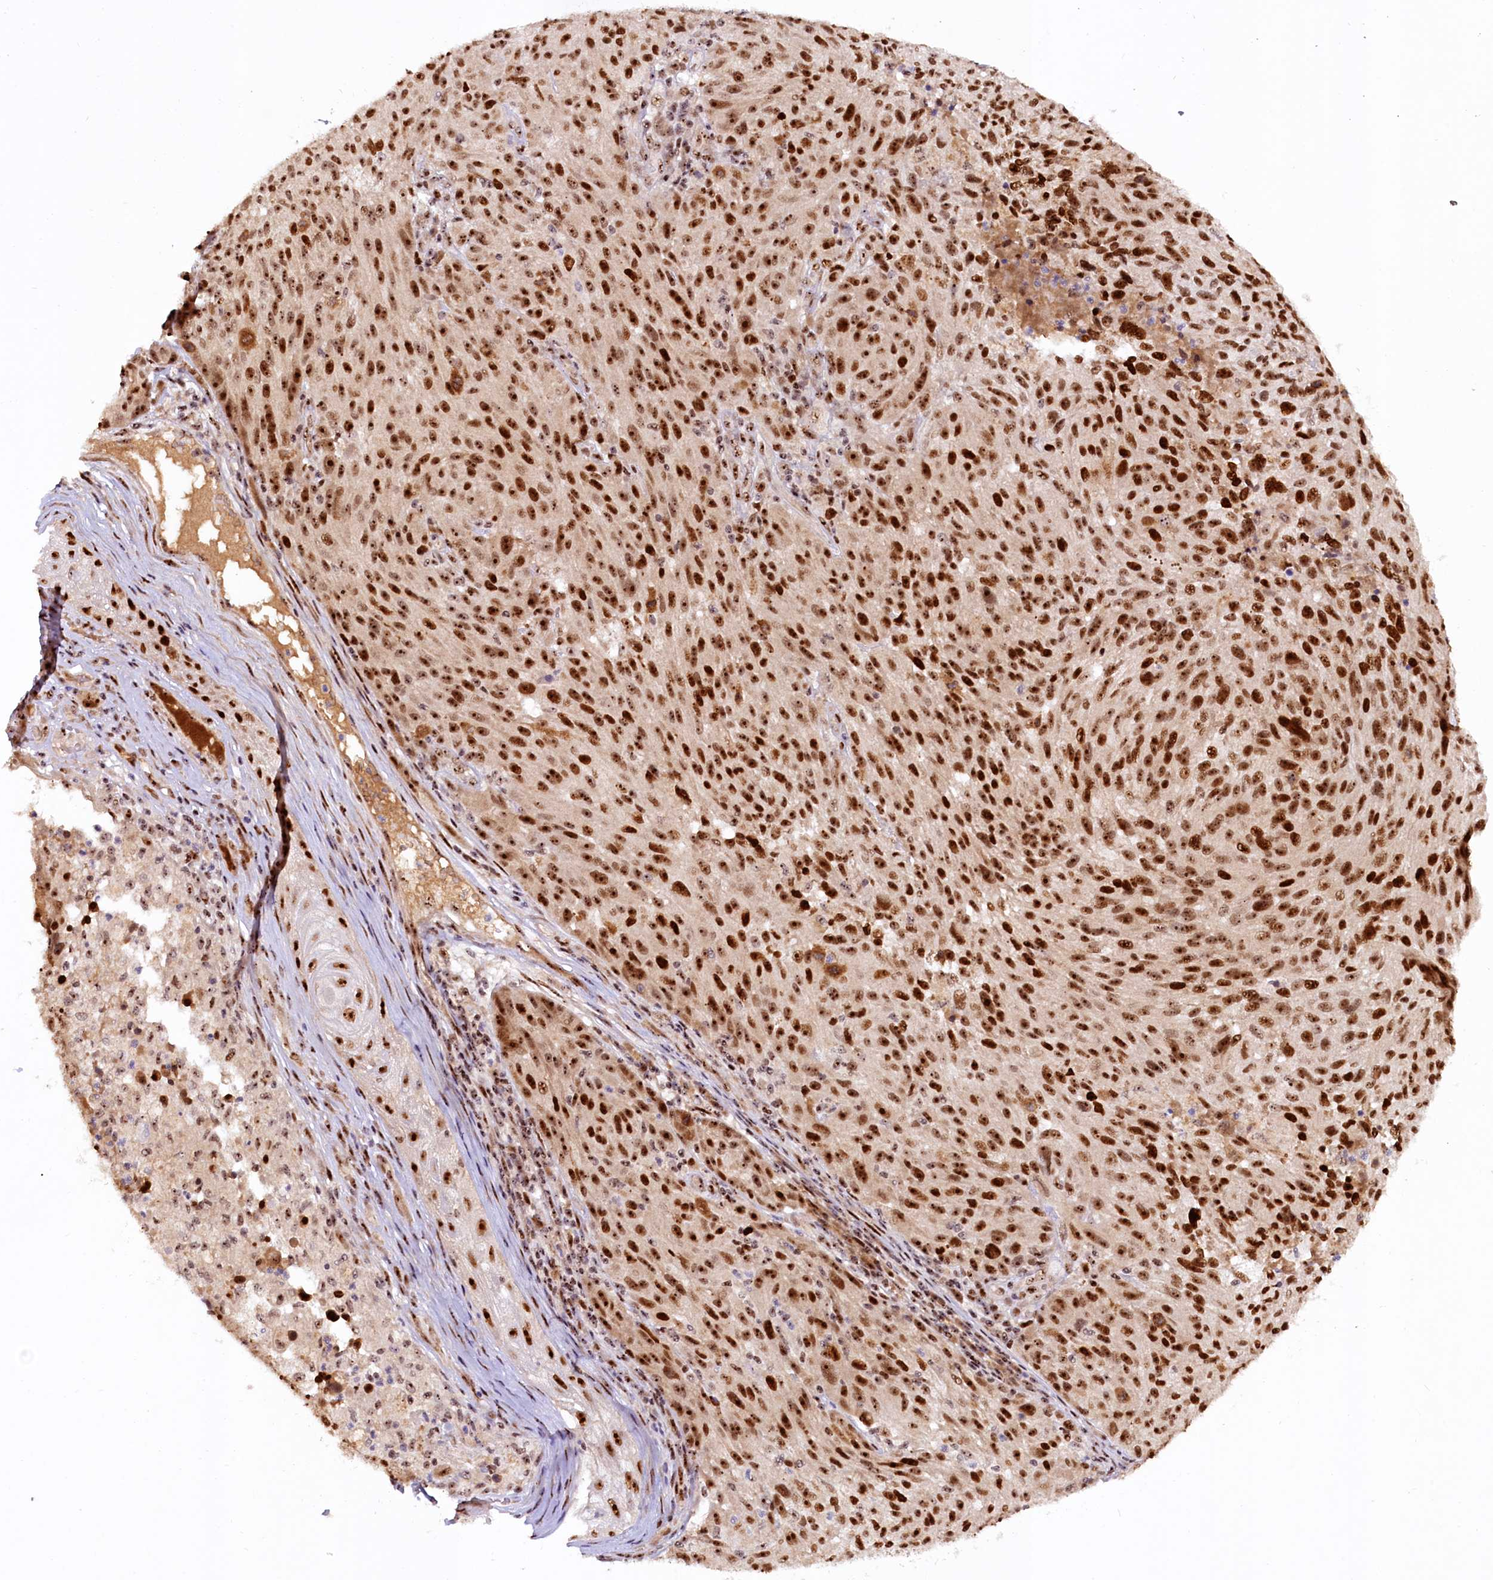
{"staining": {"intensity": "strong", "quantity": ">75%", "location": "nuclear"}, "tissue": "melanoma", "cell_type": "Tumor cells", "image_type": "cancer", "snomed": [{"axis": "morphology", "description": "Malignant melanoma, NOS"}, {"axis": "topography", "description": "Skin"}], "caption": "This micrograph reveals immunohistochemistry staining of melanoma, with high strong nuclear expression in approximately >75% of tumor cells.", "gene": "TCOF1", "patient": {"sex": "male", "age": 53}}